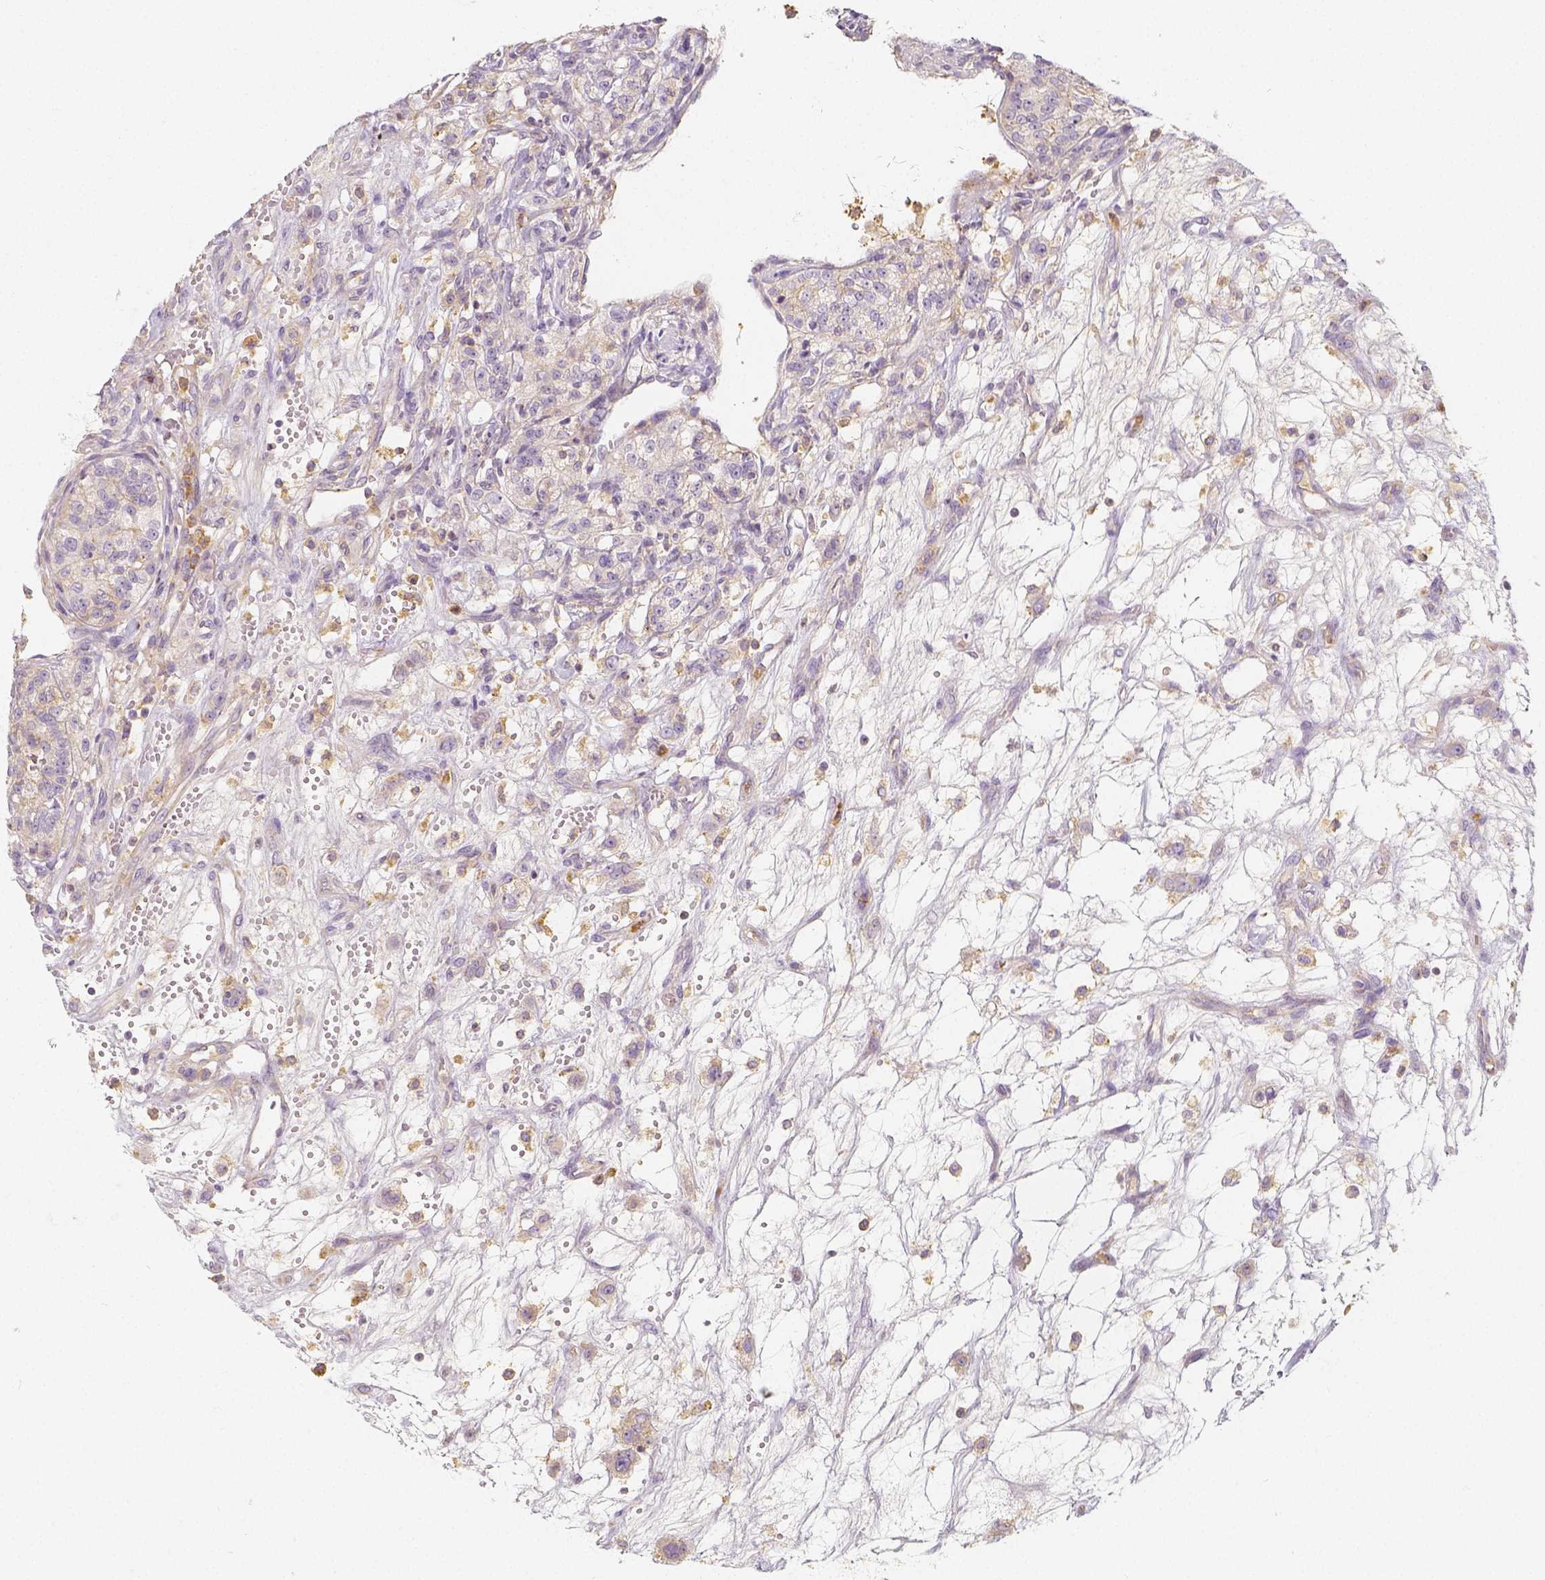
{"staining": {"intensity": "negative", "quantity": "none", "location": "none"}, "tissue": "renal cancer", "cell_type": "Tumor cells", "image_type": "cancer", "snomed": [{"axis": "morphology", "description": "Adenocarcinoma, NOS"}, {"axis": "topography", "description": "Kidney"}], "caption": "The IHC photomicrograph has no significant positivity in tumor cells of renal cancer (adenocarcinoma) tissue.", "gene": "PTPRJ", "patient": {"sex": "female", "age": 63}}